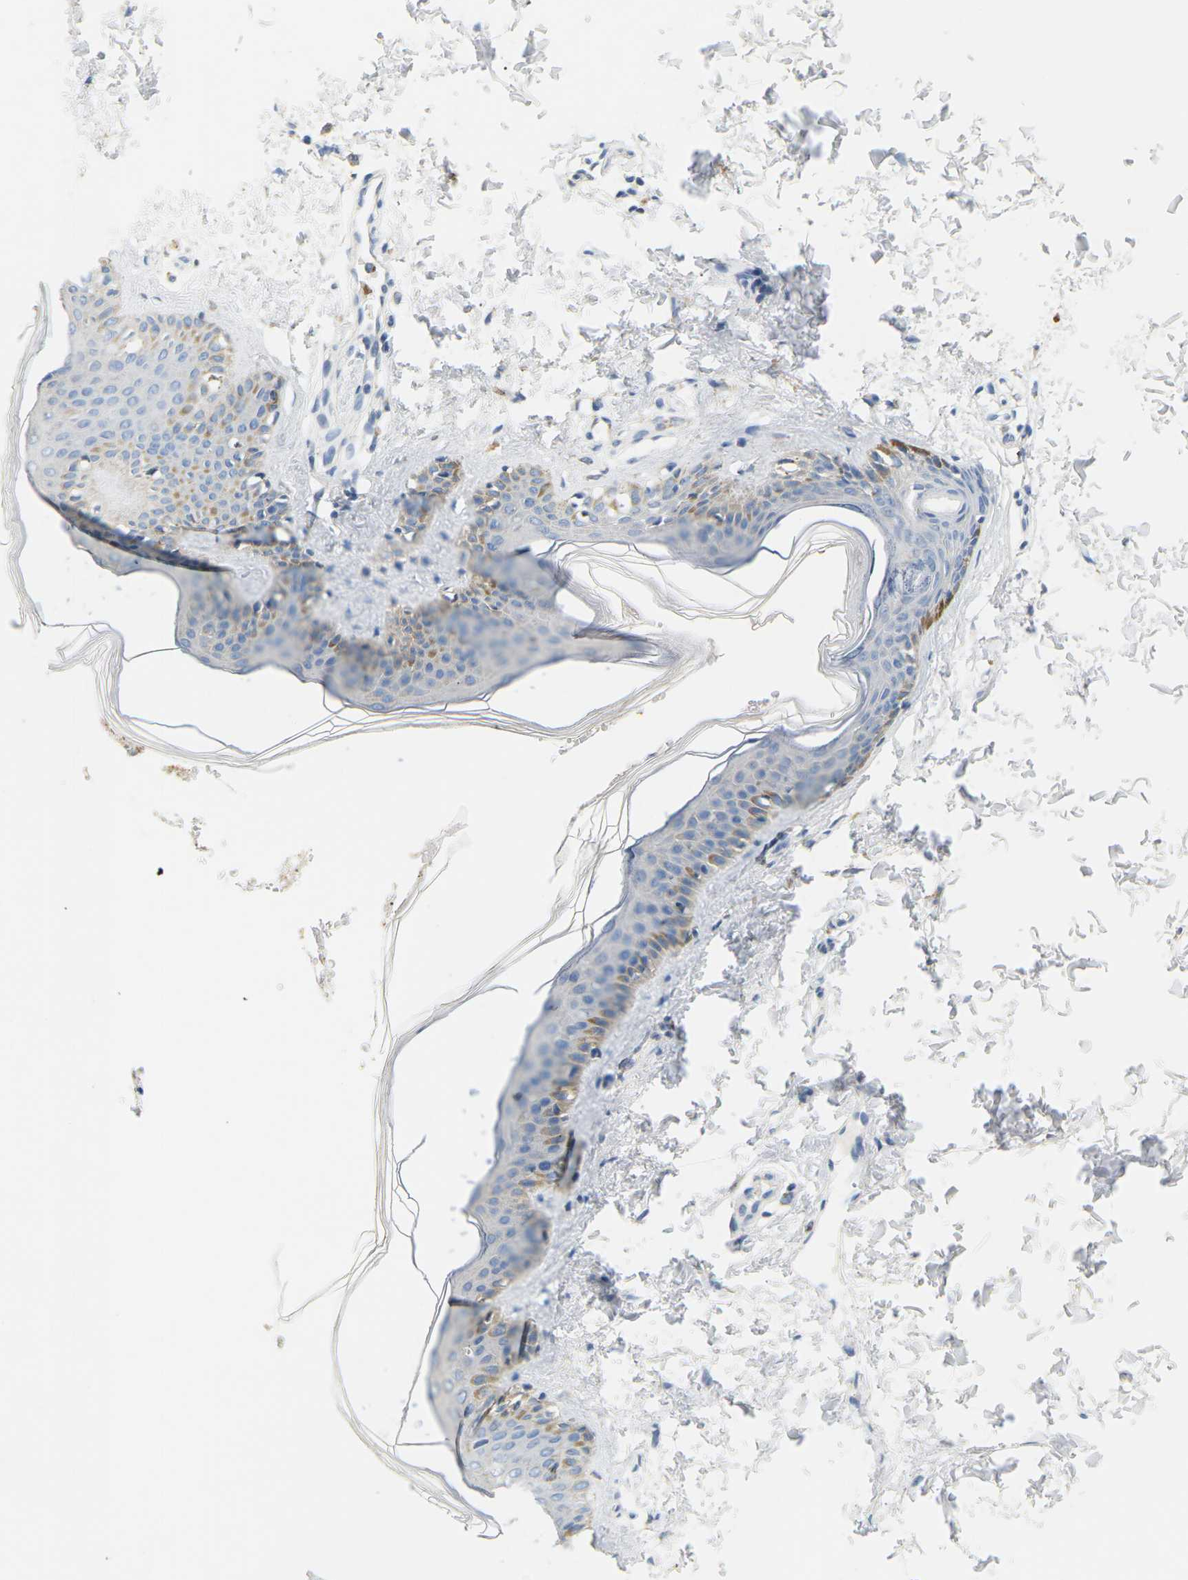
{"staining": {"intensity": "negative", "quantity": "none", "location": "none"}, "tissue": "skin", "cell_type": "Fibroblasts", "image_type": "normal", "snomed": [{"axis": "morphology", "description": "Normal tissue, NOS"}, {"axis": "topography", "description": "Skin"}], "caption": "The IHC micrograph has no significant expression in fibroblasts of skin.", "gene": "ADM", "patient": {"sex": "female", "age": 41}}